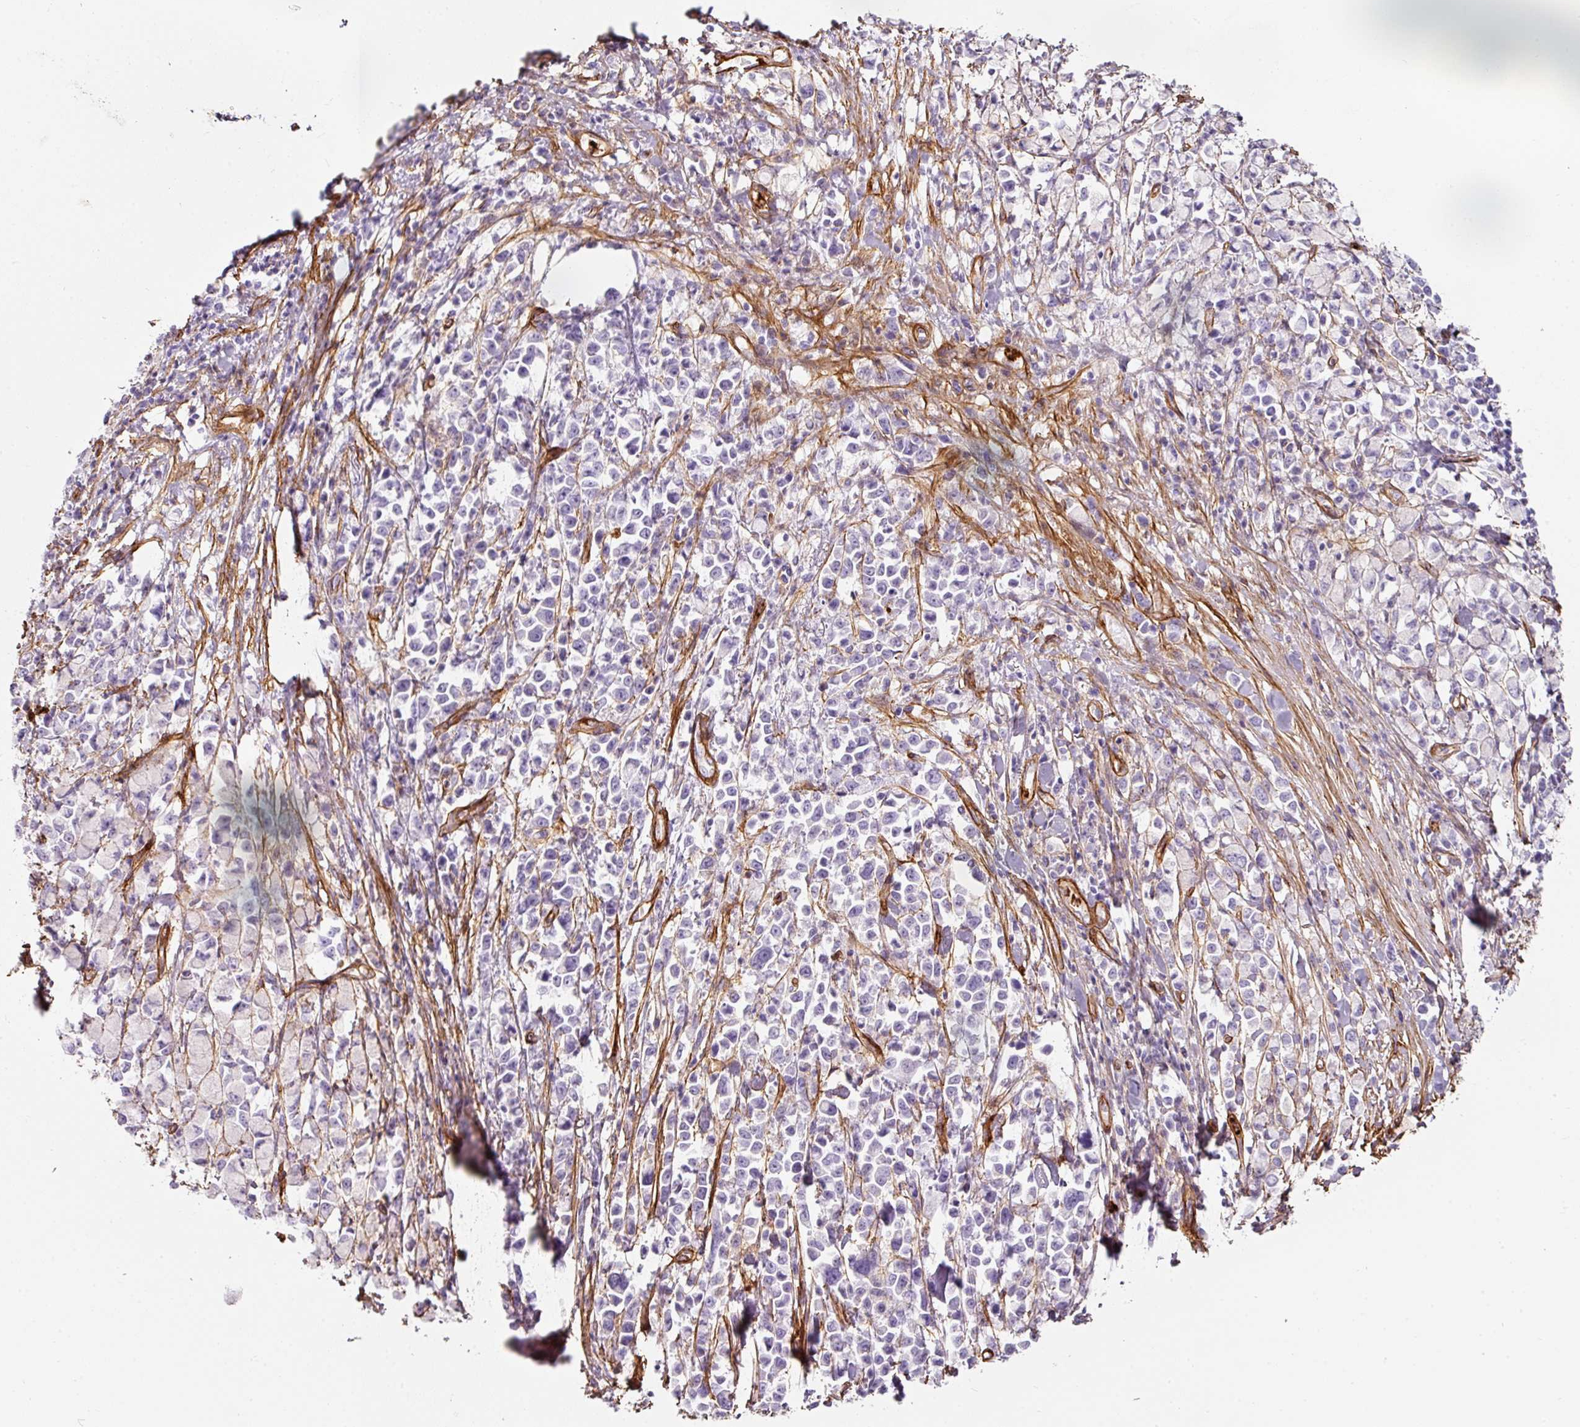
{"staining": {"intensity": "negative", "quantity": "none", "location": "none"}, "tissue": "stomach cancer", "cell_type": "Tumor cells", "image_type": "cancer", "snomed": [{"axis": "morphology", "description": "Adenocarcinoma, NOS"}, {"axis": "topography", "description": "Stomach"}], "caption": "IHC of stomach adenocarcinoma shows no positivity in tumor cells.", "gene": "LOXL4", "patient": {"sex": "female", "age": 81}}